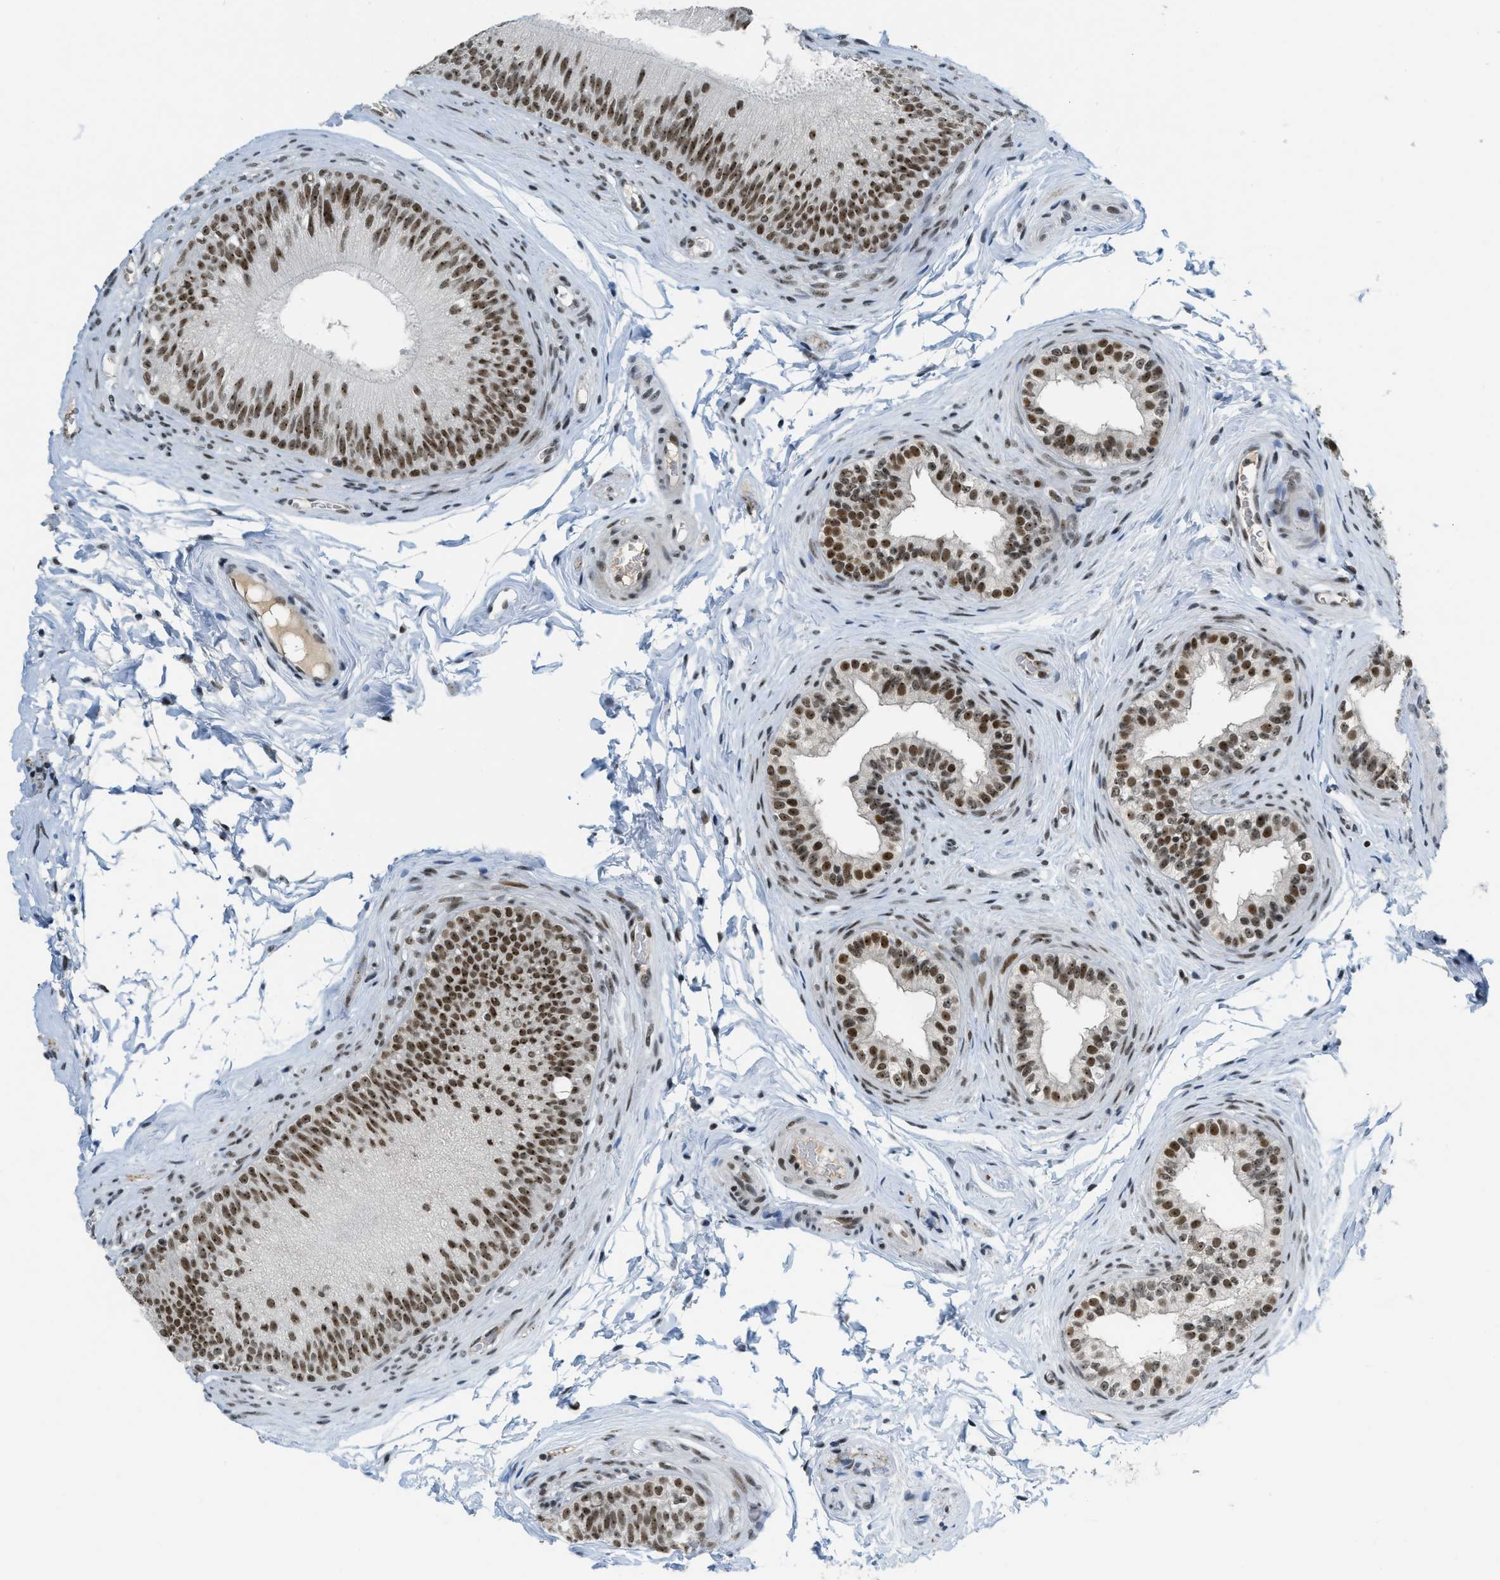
{"staining": {"intensity": "strong", "quantity": ">75%", "location": "nuclear"}, "tissue": "epididymis", "cell_type": "Glandular cells", "image_type": "normal", "snomed": [{"axis": "morphology", "description": "Normal tissue, NOS"}, {"axis": "topography", "description": "Testis"}, {"axis": "topography", "description": "Epididymis"}], "caption": "The photomicrograph reveals immunohistochemical staining of normal epididymis. There is strong nuclear expression is present in approximately >75% of glandular cells.", "gene": "URB1", "patient": {"sex": "male", "age": 36}}